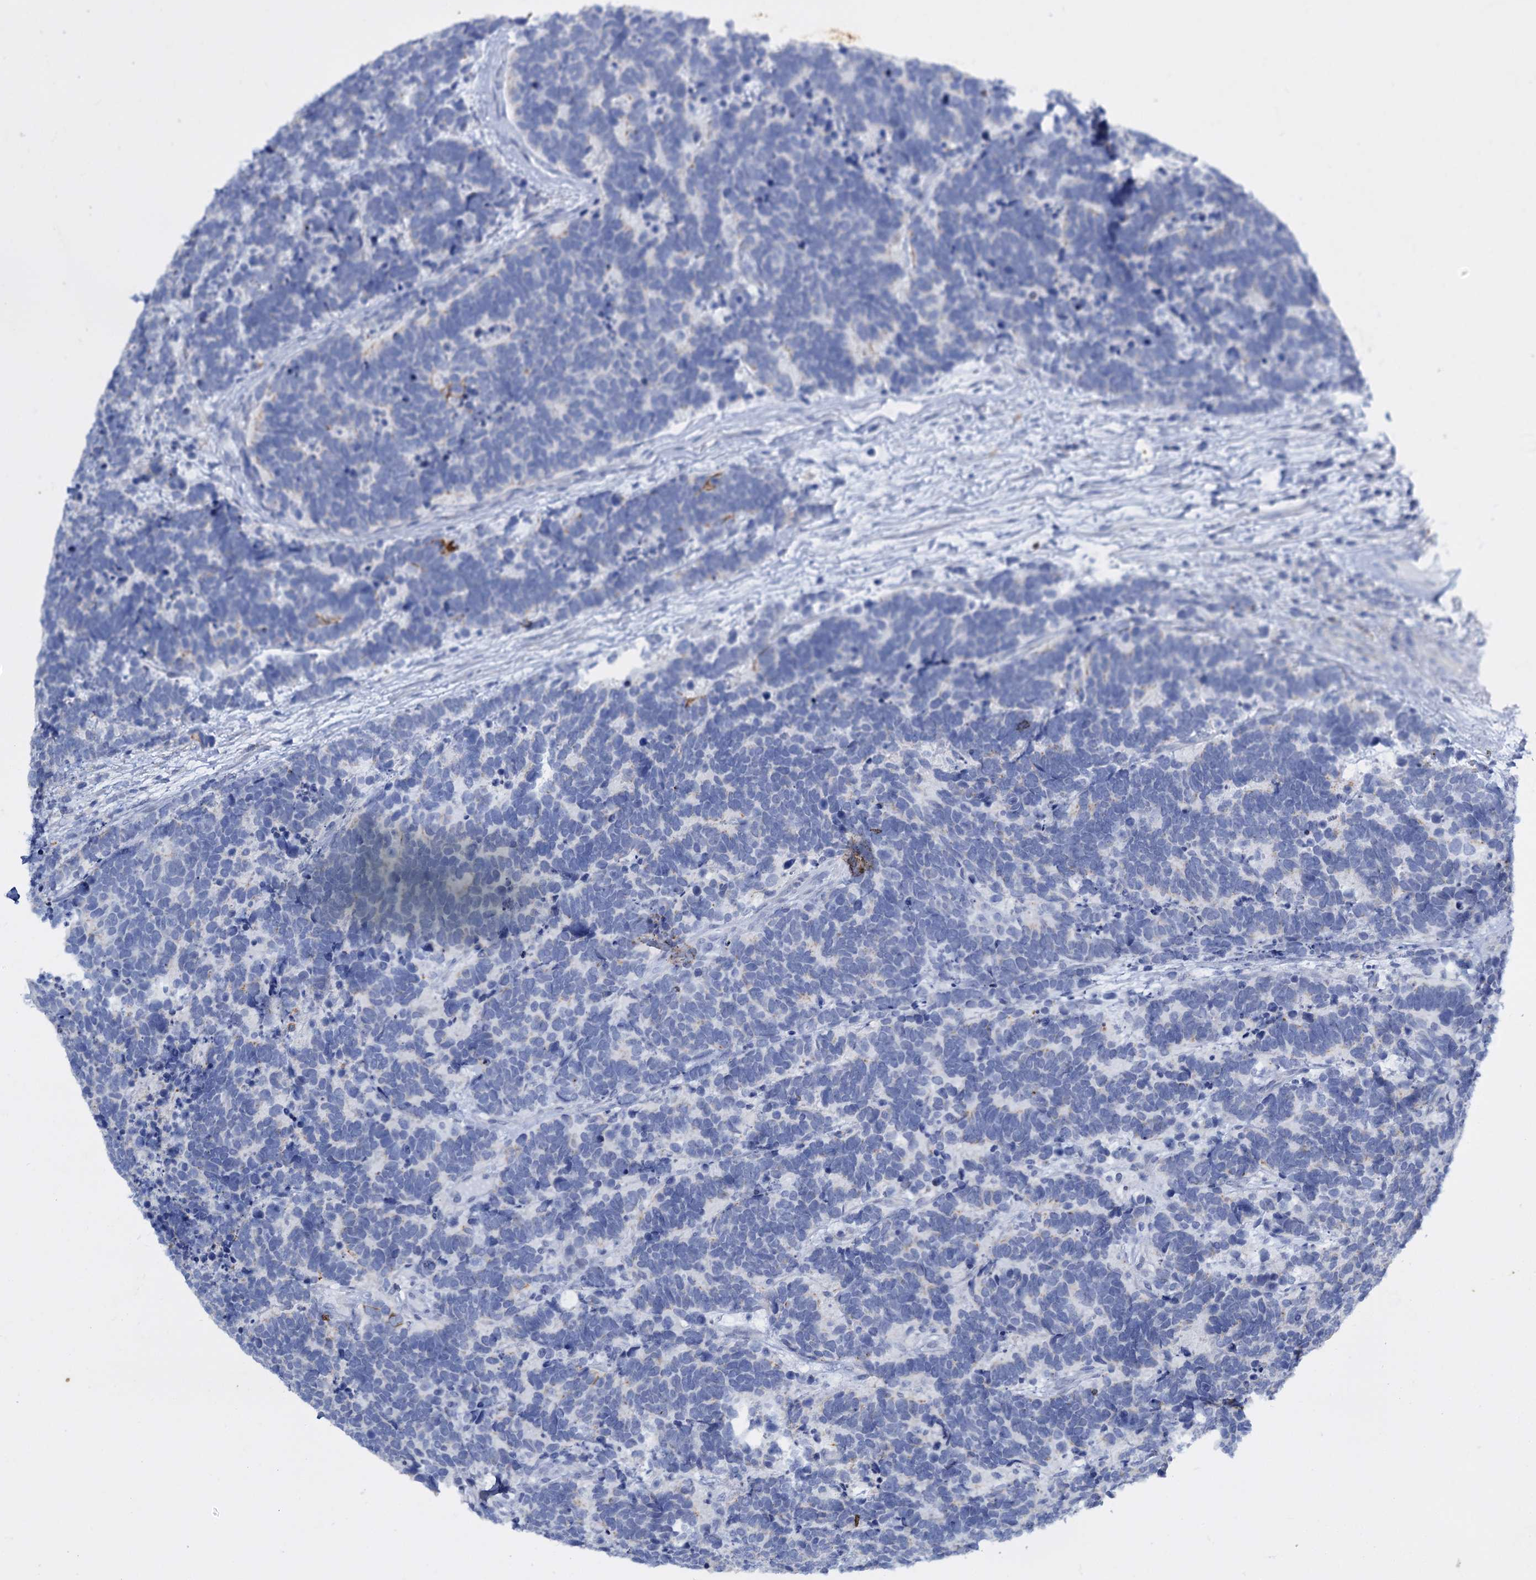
{"staining": {"intensity": "negative", "quantity": "none", "location": "none"}, "tissue": "carcinoid", "cell_type": "Tumor cells", "image_type": "cancer", "snomed": [{"axis": "morphology", "description": "Carcinoma, NOS"}, {"axis": "morphology", "description": "Carcinoid, malignant, NOS"}, {"axis": "topography", "description": "Urinary bladder"}], "caption": "The micrograph demonstrates no significant positivity in tumor cells of carcinoid.", "gene": "FAAP20", "patient": {"sex": "male", "age": 57}}